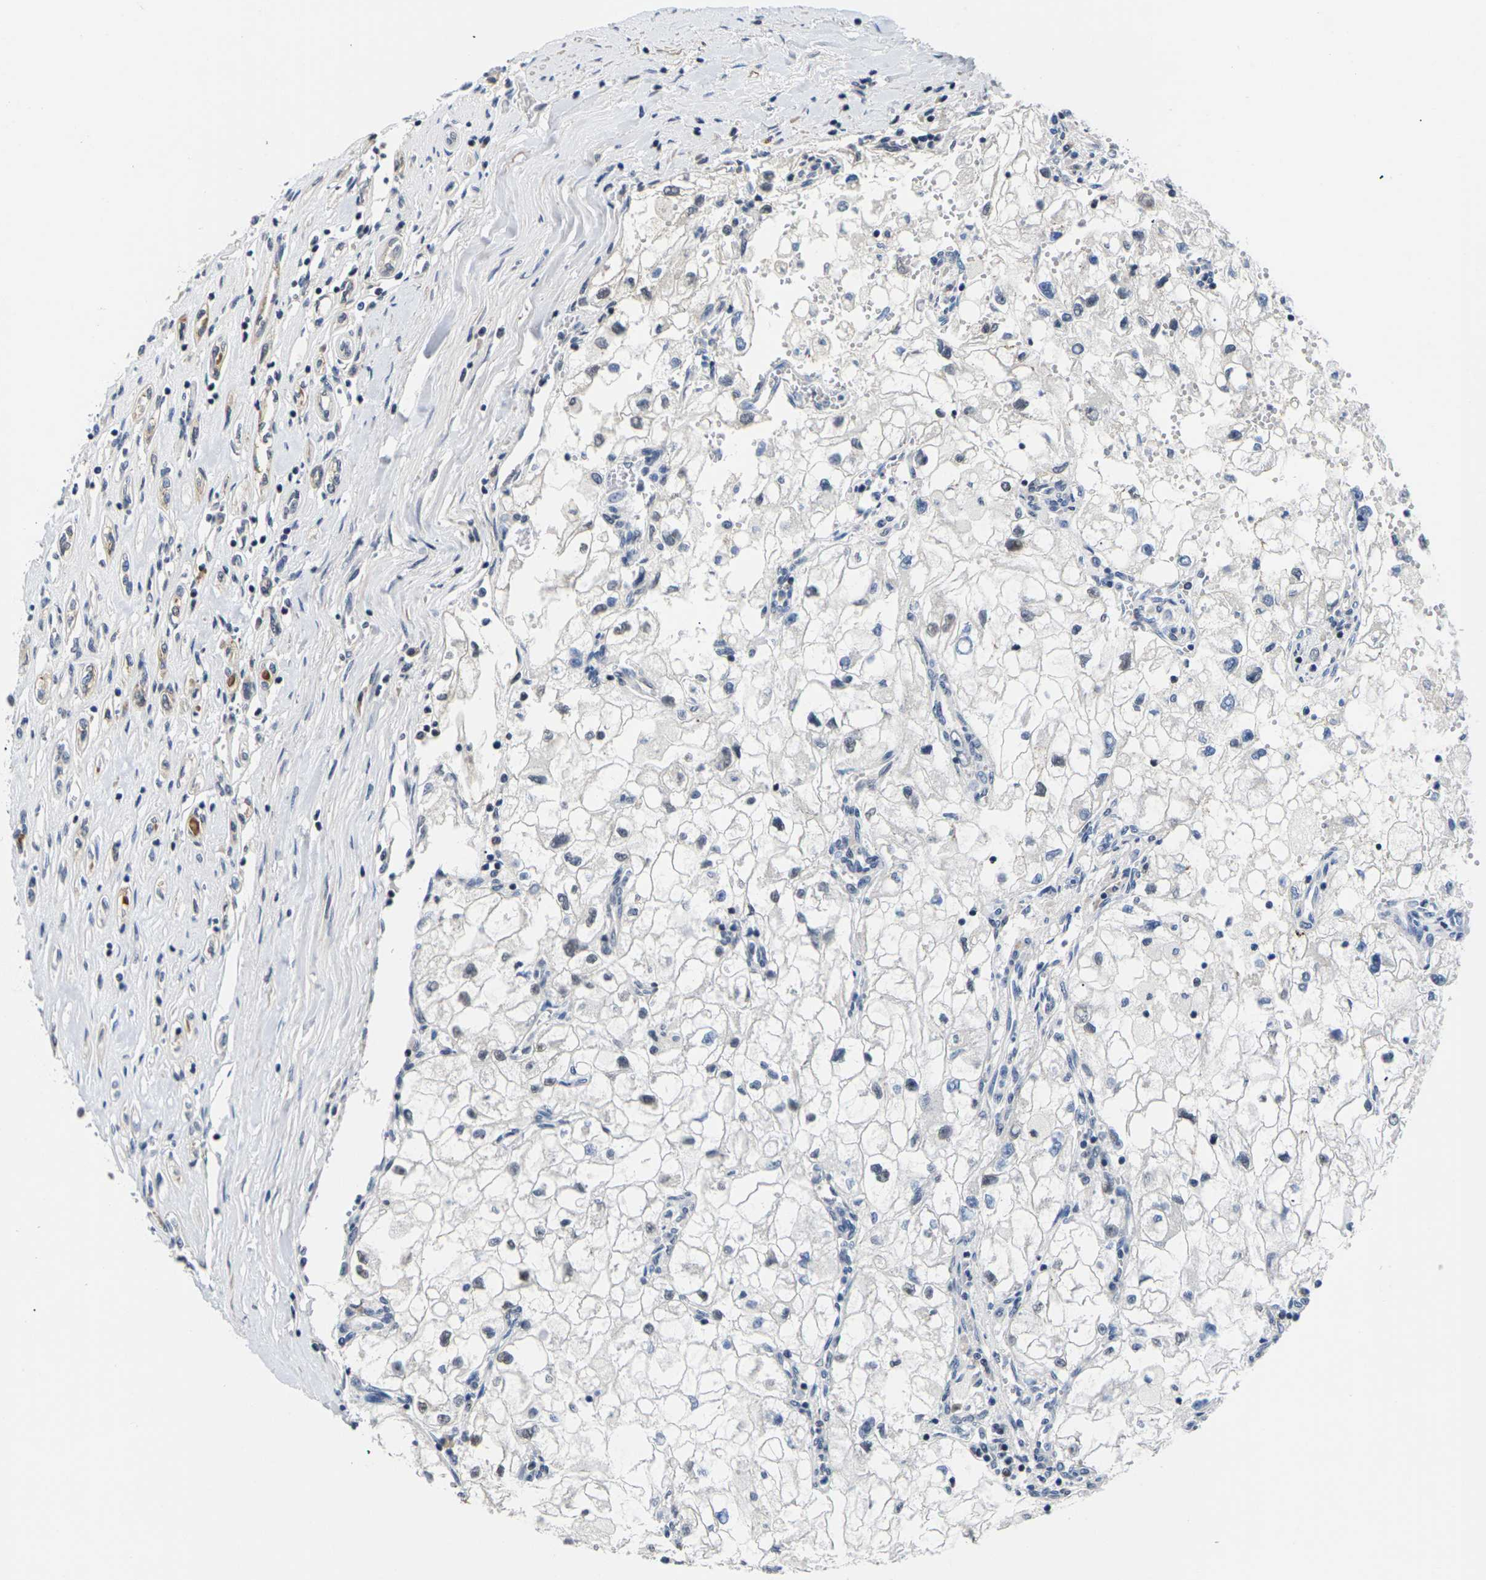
{"staining": {"intensity": "negative", "quantity": "none", "location": "none"}, "tissue": "renal cancer", "cell_type": "Tumor cells", "image_type": "cancer", "snomed": [{"axis": "morphology", "description": "Adenocarcinoma, NOS"}, {"axis": "topography", "description": "Kidney"}], "caption": "Tumor cells show no significant protein staining in renal cancer (adenocarcinoma). (DAB (3,3'-diaminobenzidine) immunohistochemistry (IHC), high magnification).", "gene": "ST6GAL2", "patient": {"sex": "female", "age": 70}}